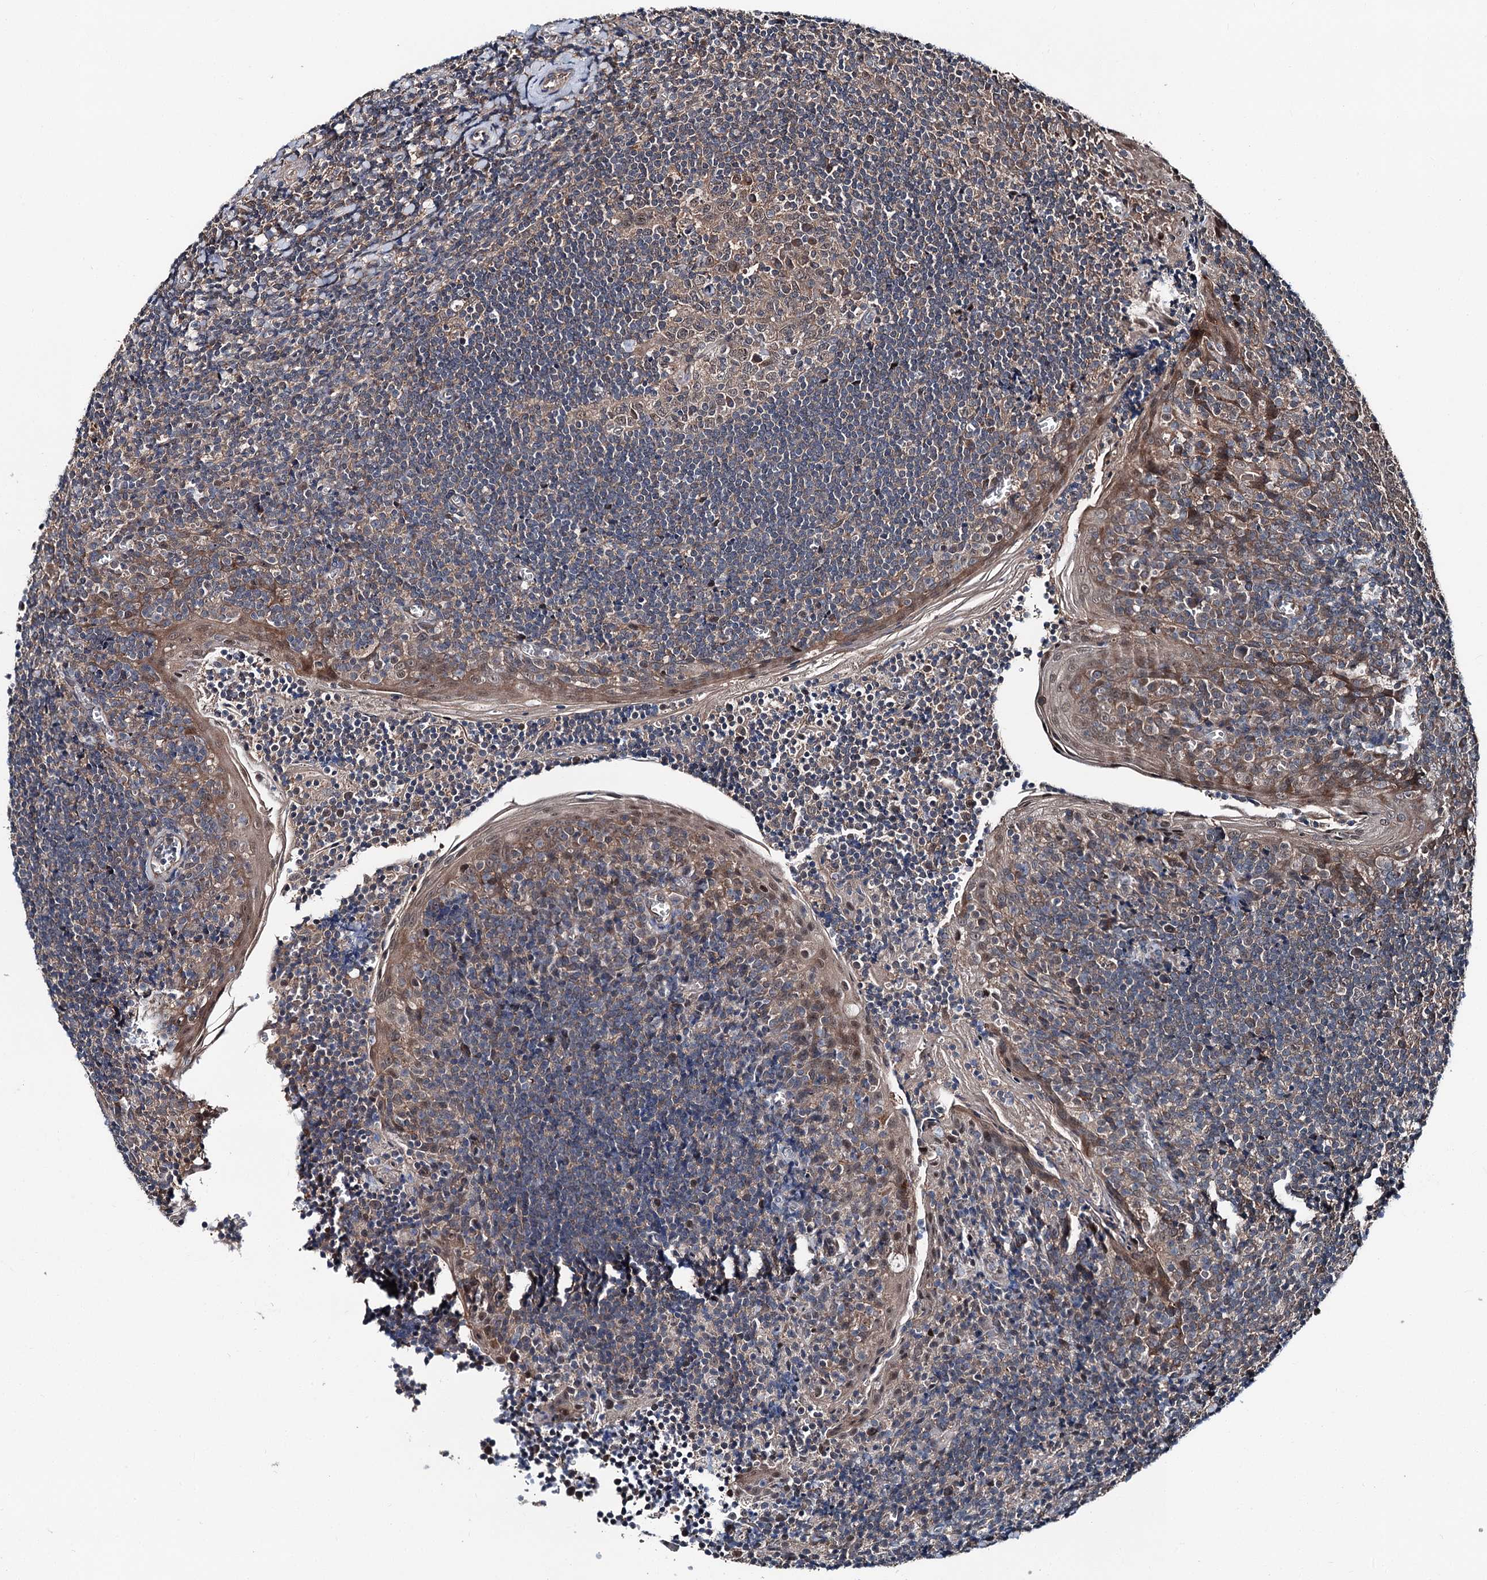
{"staining": {"intensity": "weak", "quantity": "25%-75%", "location": "cytoplasmic/membranous"}, "tissue": "tonsil", "cell_type": "Germinal center cells", "image_type": "normal", "snomed": [{"axis": "morphology", "description": "Normal tissue, NOS"}, {"axis": "topography", "description": "Tonsil"}], "caption": "Weak cytoplasmic/membranous protein staining is present in about 25%-75% of germinal center cells in tonsil.", "gene": "PSMD13", "patient": {"sex": "male", "age": 27}}